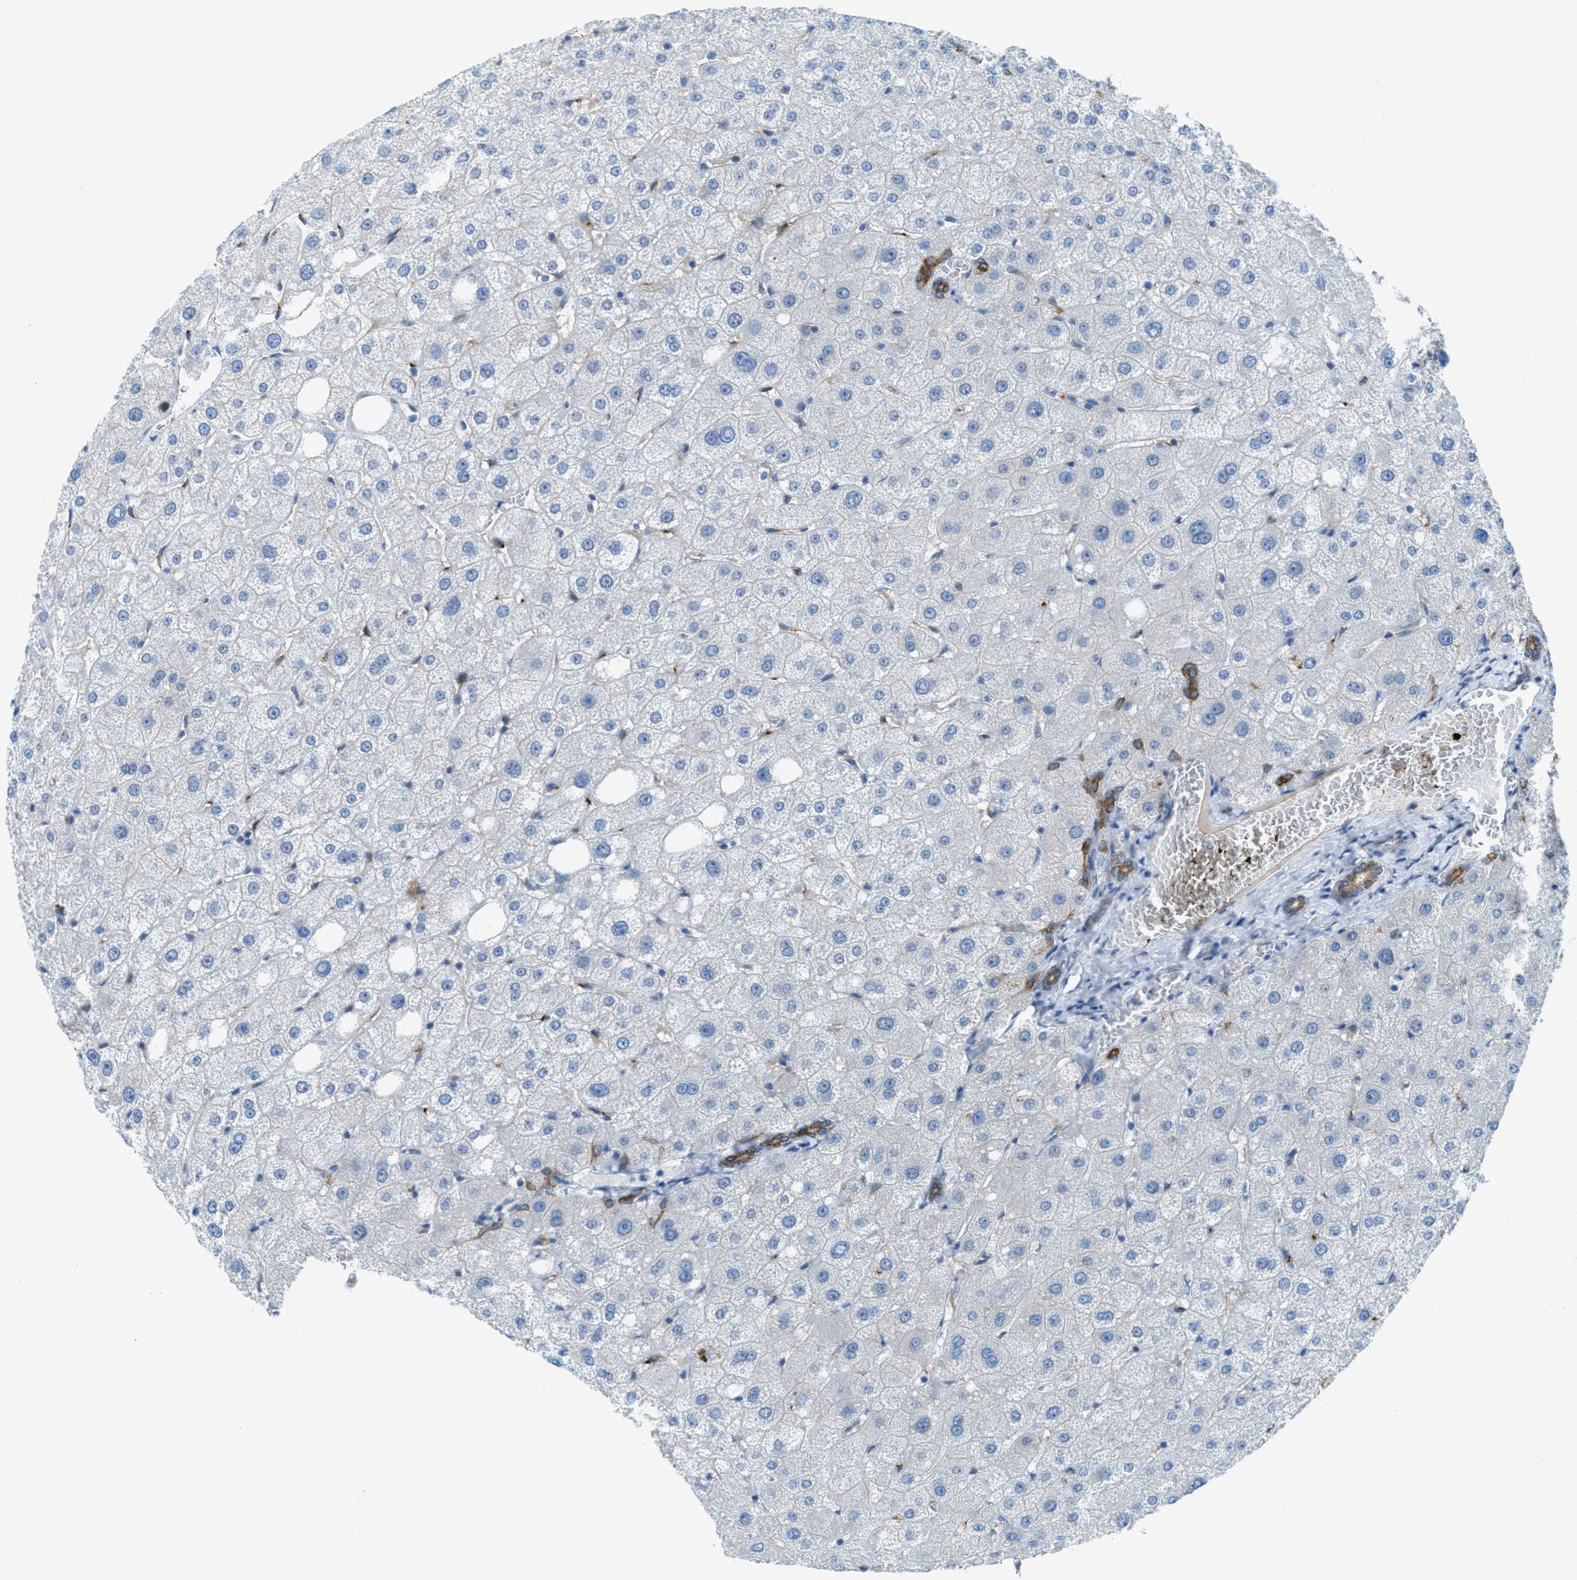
{"staining": {"intensity": "moderate", "quantity": ">75%", "location": "cytoplasmic/membranous"}, "tissue": "liver", "cell_type": "Cholangiocytes", "image_type": "normal", "snomed": [{"axis": "morphology", "description": "Normal tissue, NOS"}, {"axis": "topography", "description": "Liver"}], "caption": "Immunohistochemical staining of benign liver shows medium levels of moderate cytoplasmic/membranous staining in about >75% of cholangiocytes. (Brightfield microscopy of DAB IHC at high magnification).", "gene": "KLHL8", "patient": {"sex": "male", "age": 73}}